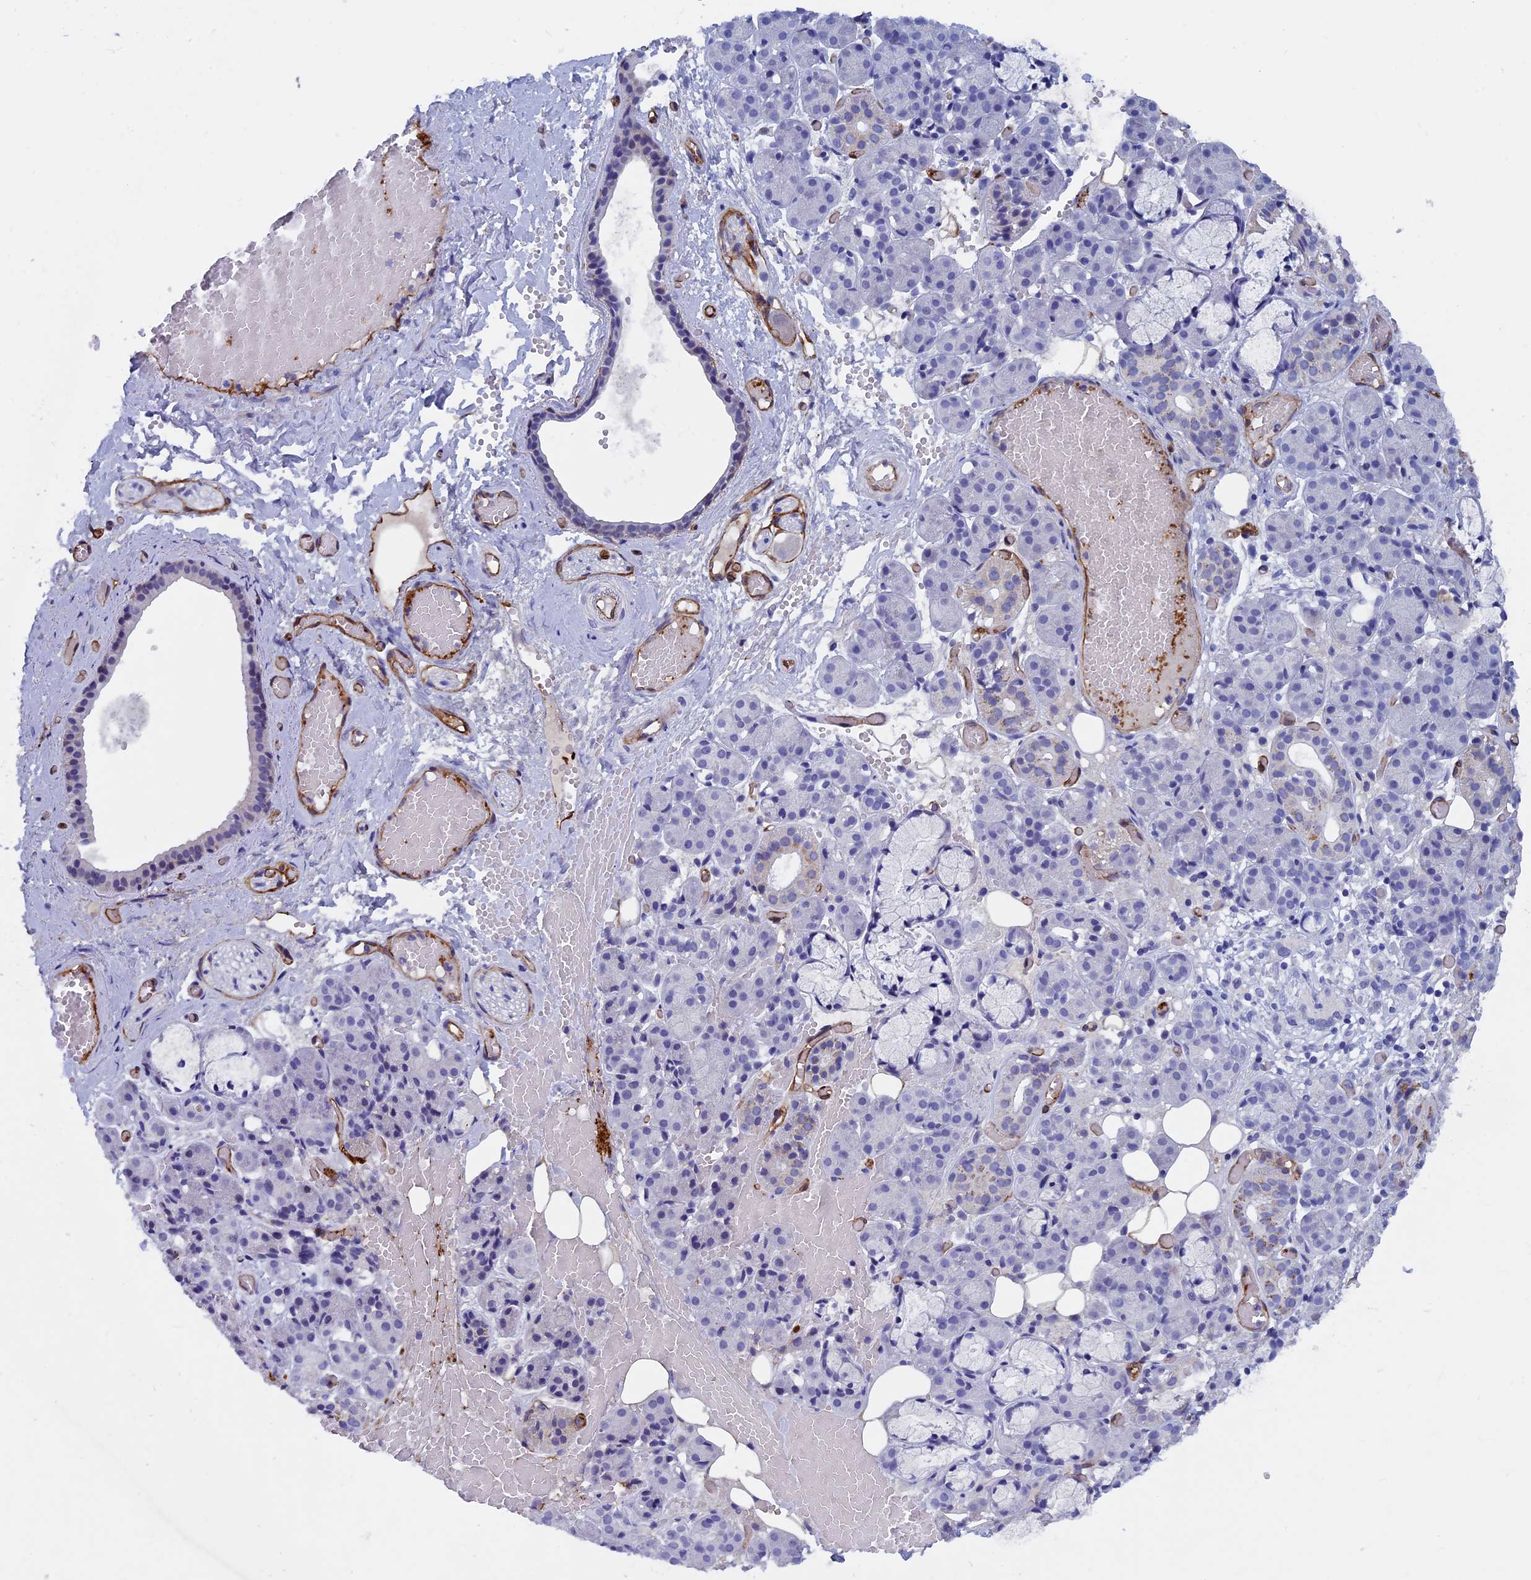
{"staining": {"intensity": "negative", "quantity": "none", "location": "none"}, "tissue": "salivary gland", "cell_type": "Glandular cells", "image_type": "normal", "snomed": [{"axis": "morphology", "description": "Normal tissue, NOS"}, {"axis": "topography", "description": "Salivary gland"}], "caption": "The image reveals no staining of glandular cells in unremarkable salivary gland. (DAB immunohistochemistry, high magnification).", "gene": "INSYN1", "patient": {"sex": "male", "age": 63}}